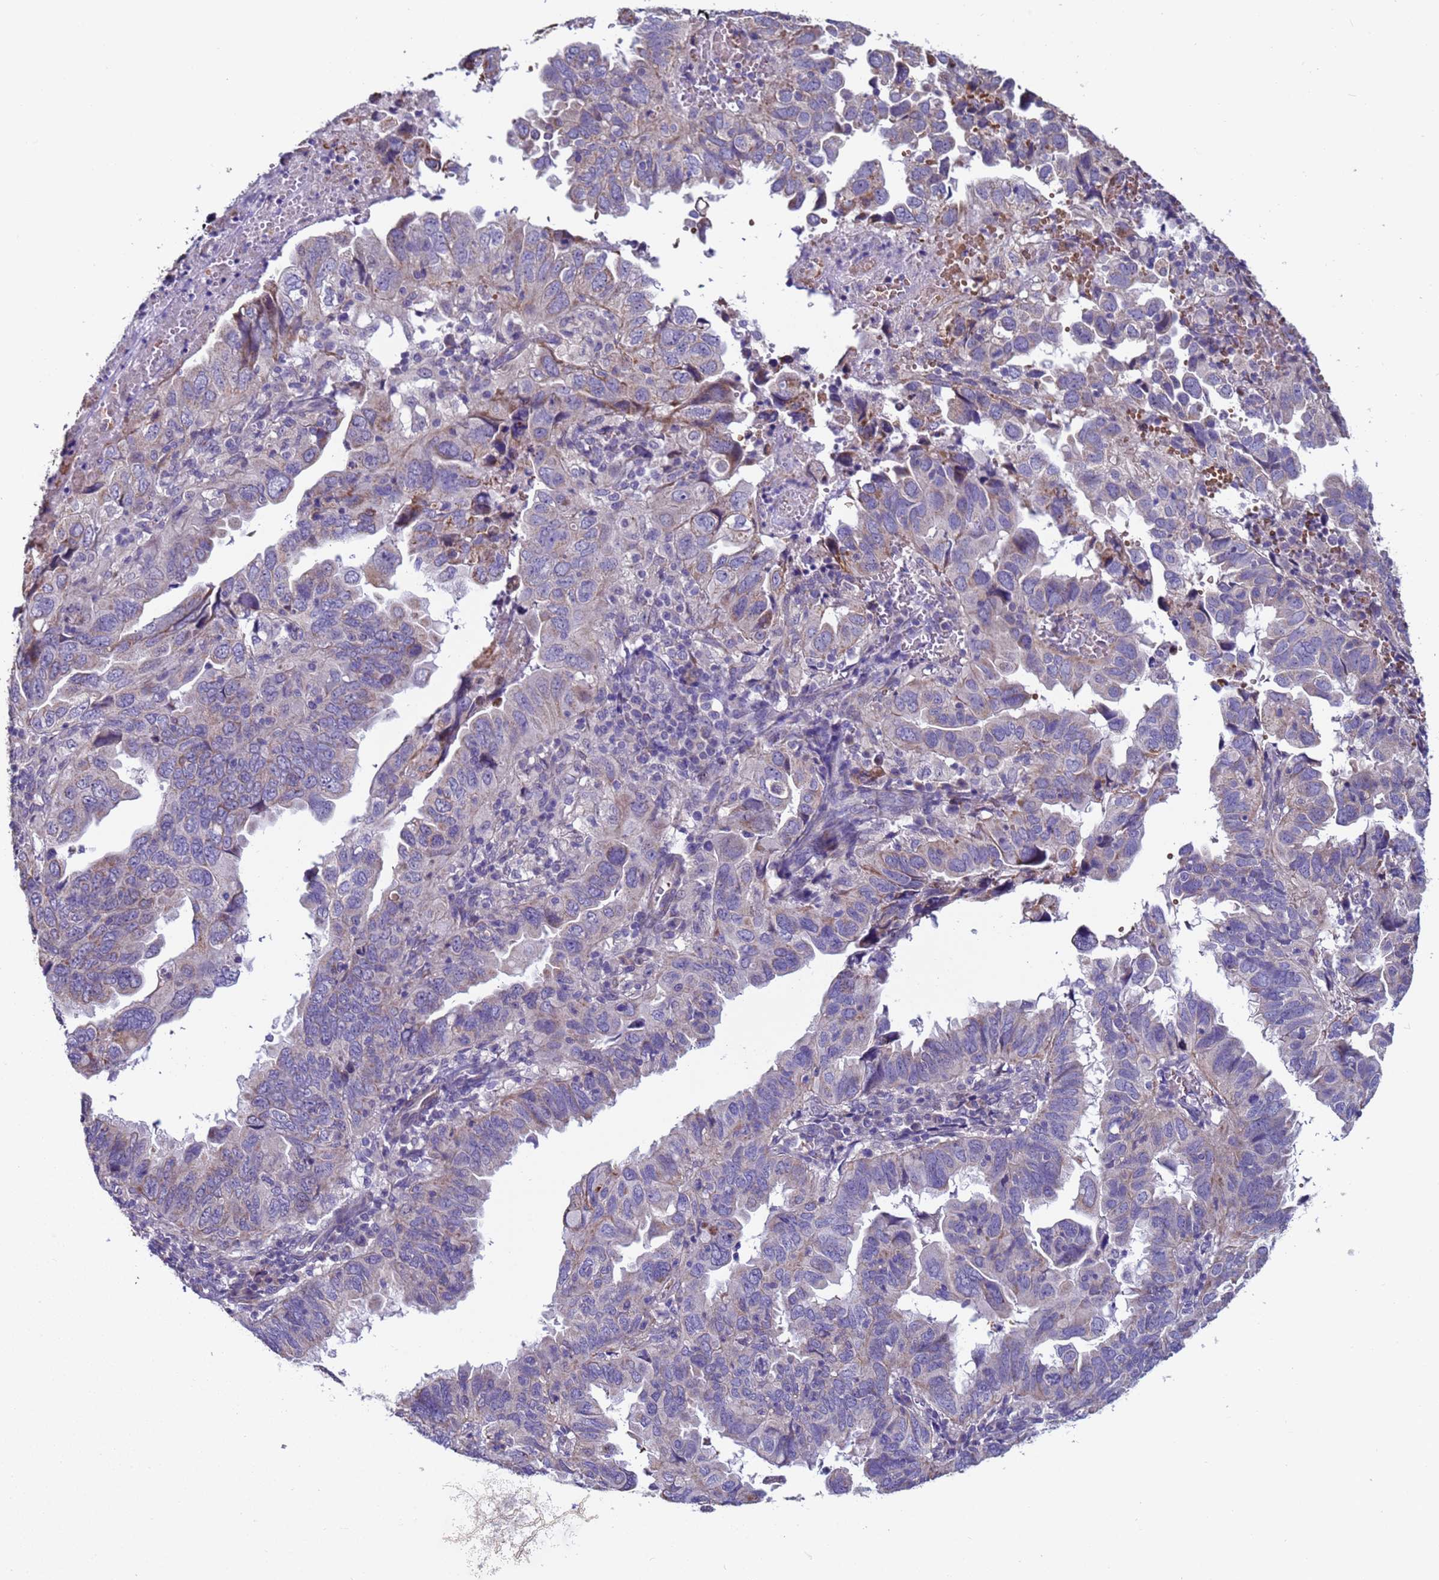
{"staining": {"intensity": "weak", "quantity": "<25%", "location": "cytoplasmic/membranous"}, "tissue": "endometrial cancer", "cell_type": "Tumor cells", "image_type": "cancer", "snomed": [{"axis": "morphology", "description": "Adenocarcinoma, NOS"}, {"axis": "topography", "description": "Uterus"}], "caption": "Immunohistochemistry micrograph of human endometrial cancer stained for a protein (brown), which exhibits no staining in tumor cells. The staining is performed using DAB (3,3'-diaminobenzidine) brown chromogen with nuclei counter-stained in using hematoxylin.", "gene": "CLHC1", "patient": {"sex": "female", "age": 77}}